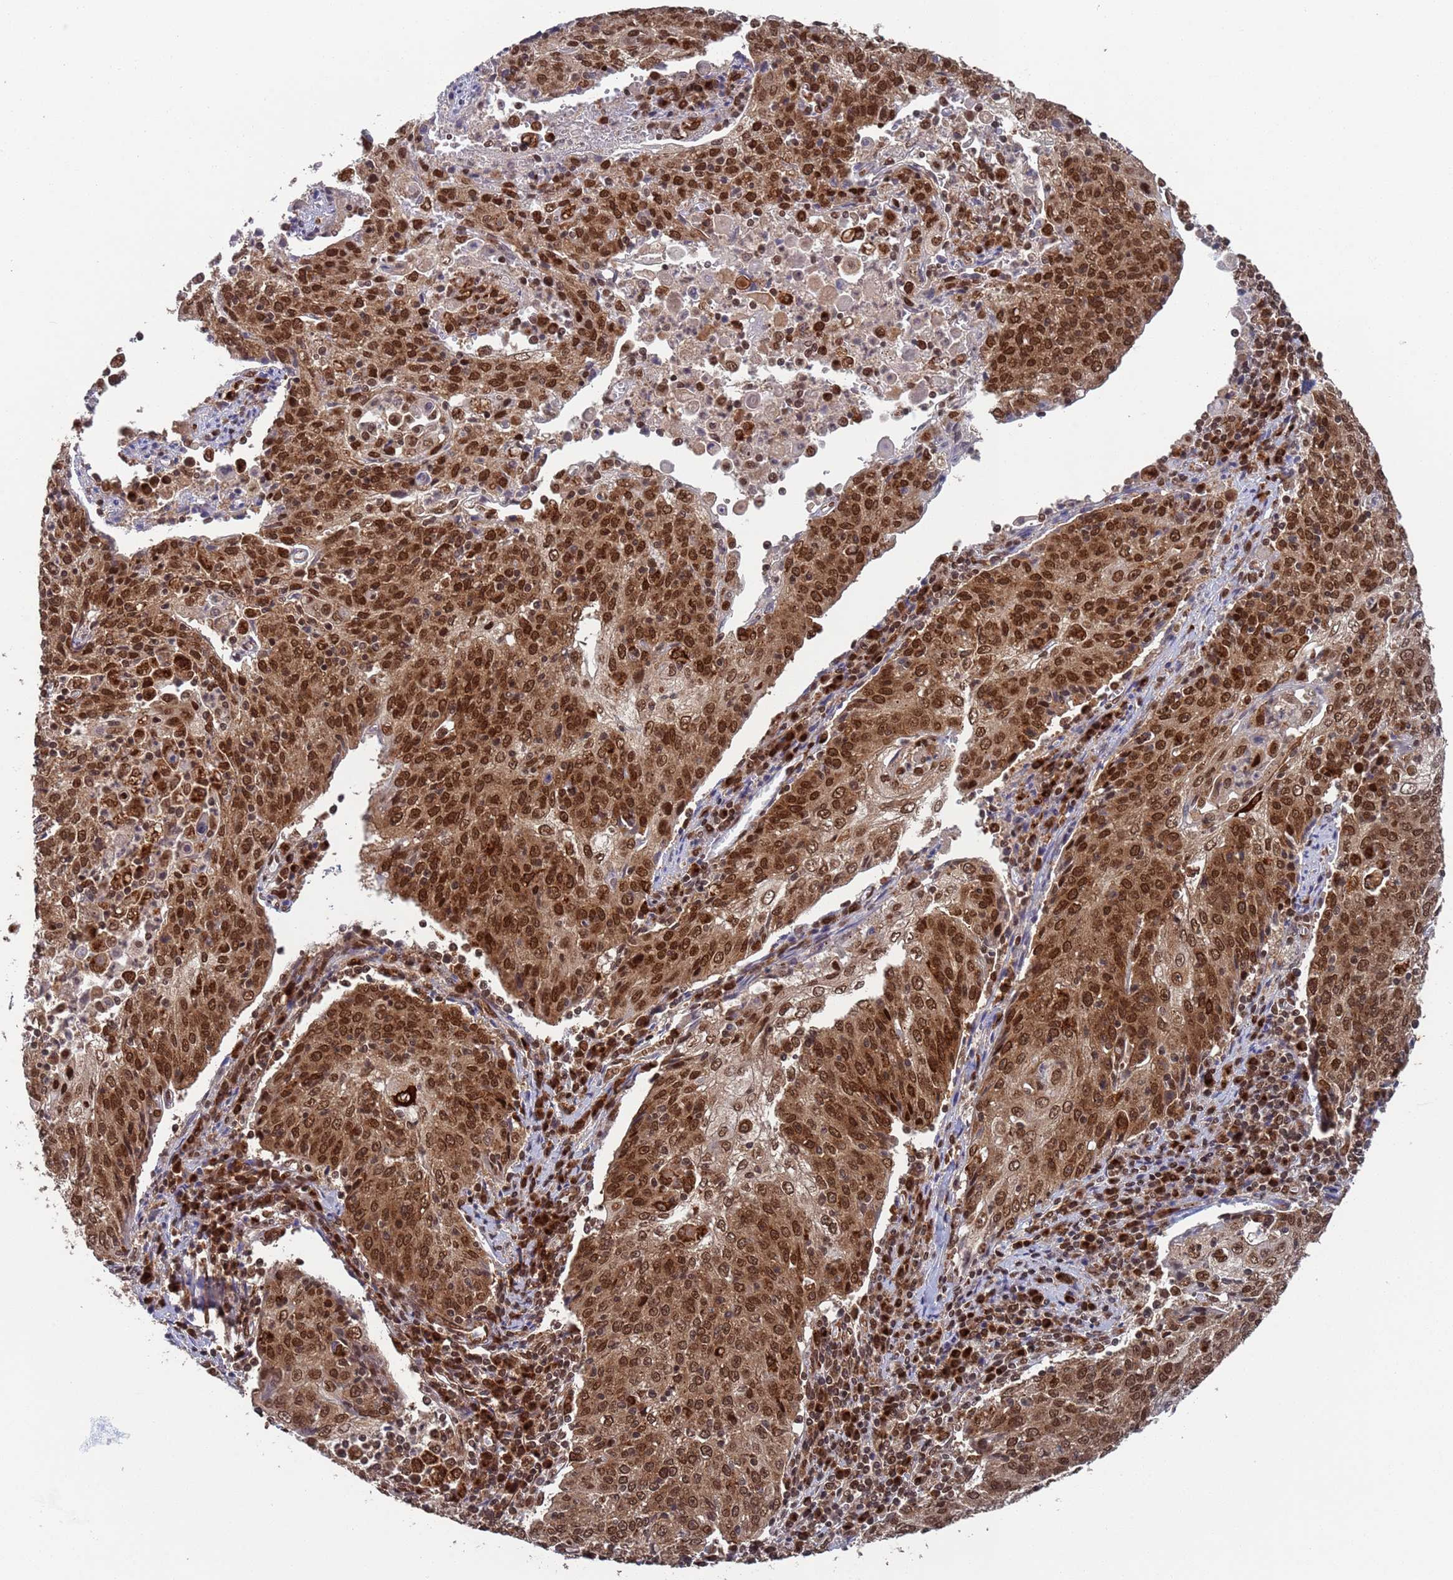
{"staining": {"intensity": "moderate", "quantity": ">75%", "location": "cytoplasmic/membranous,nuclear"}, "tissue": "cervical cancer", "cell_type": "Tumor cells", "image_type": "cancer", "snomed": [{"axis": "morphology", "description": "Squamous cell carcinoma, NOS"}, {"axis": "topography", "description": "Cervix"}], "caption": "Protein expression analysis of cervical cancer reveals moderate cytoplasmic/membranous and nuclear staining in about >75% of tumor cells.", "gene": "FUBP3", "patient": {"sex": "female", "age": 48}}